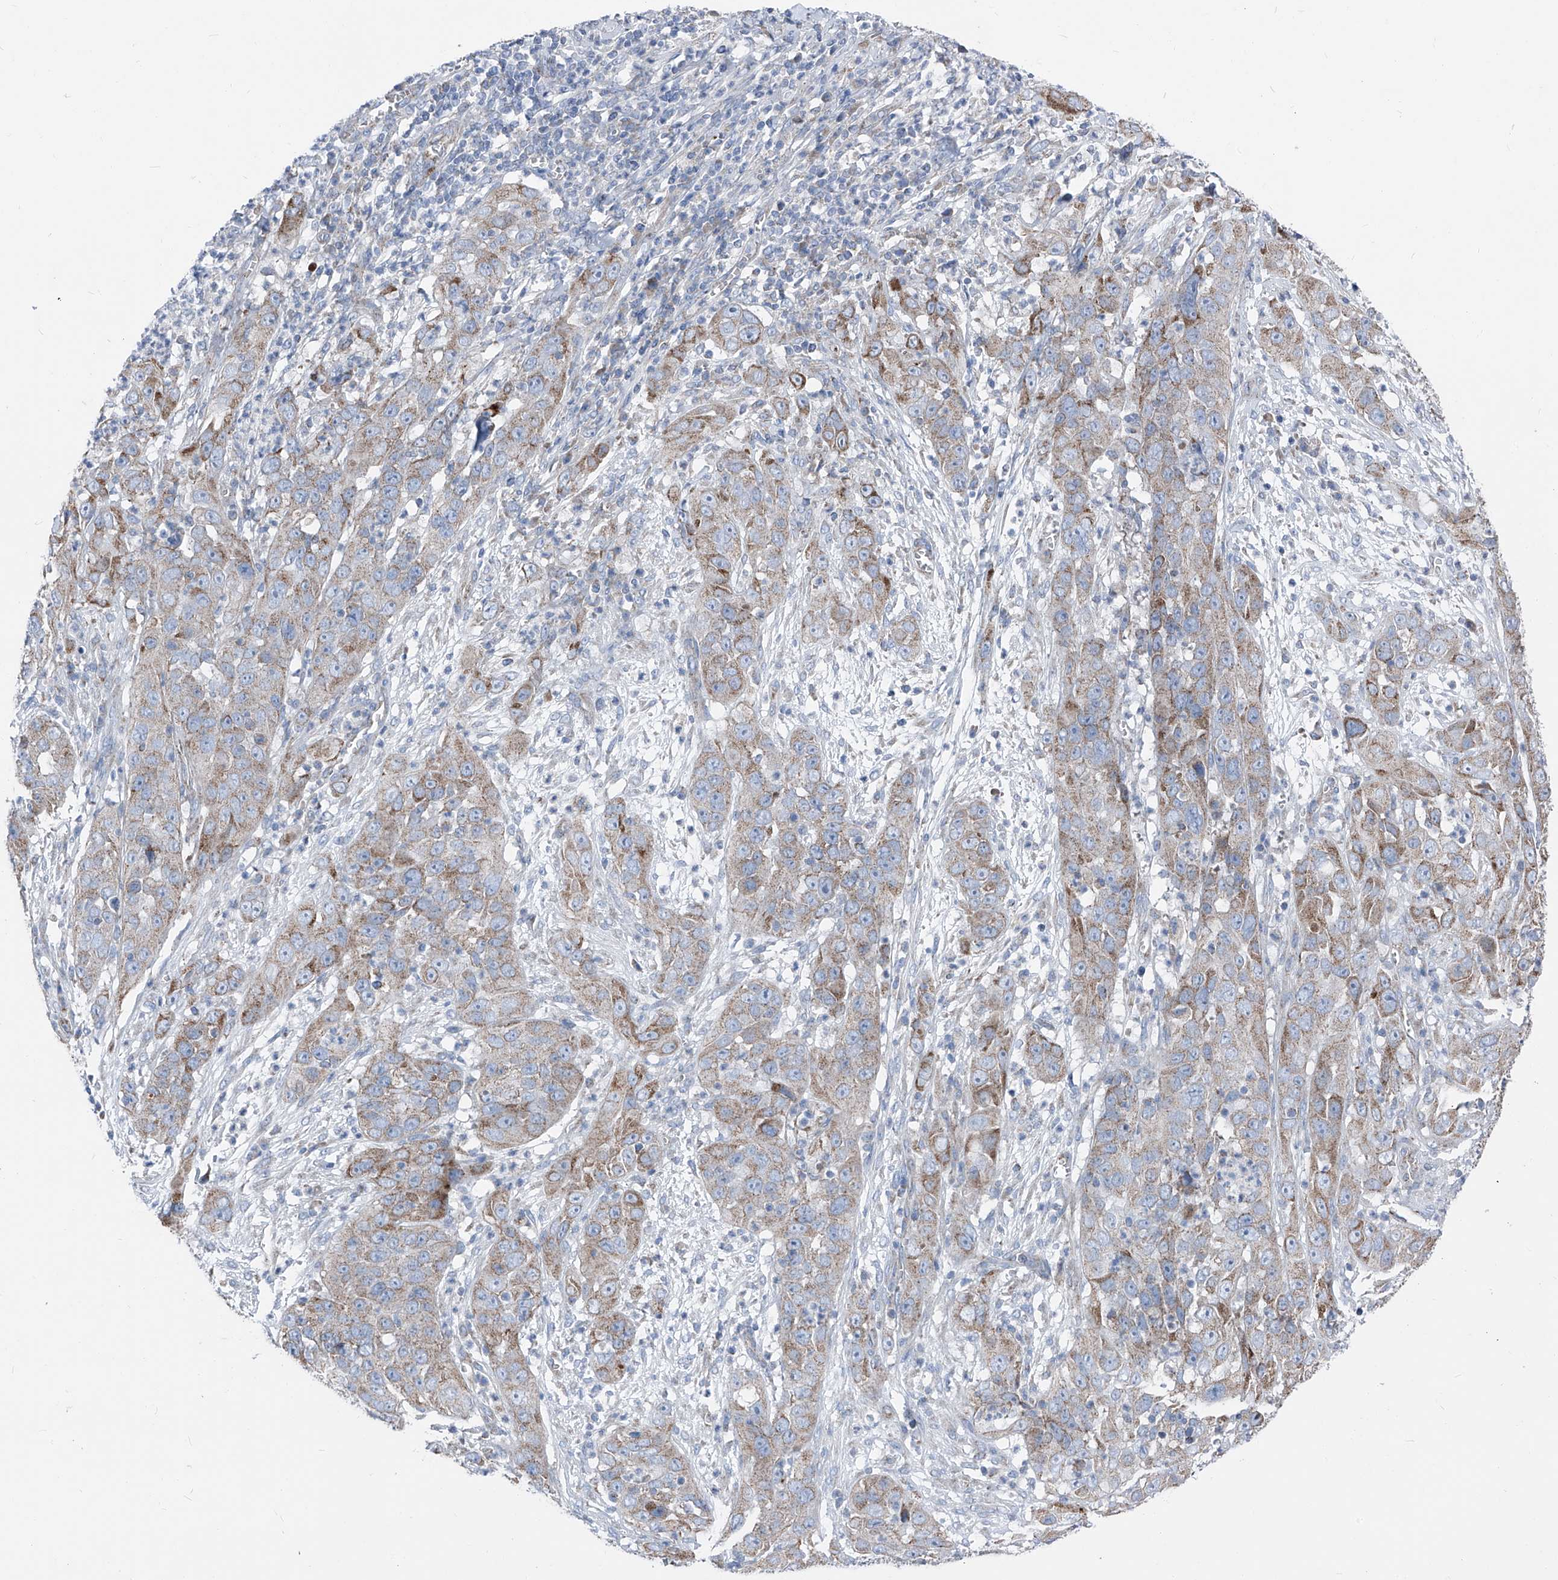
{"staining": {"intensity": "weak", "quantity": "25%-75%", "location": "cytoplasmic/membranous"}, "tissue": "cervical cancer", "cell_type": "Tumor cells", "image_type": "cancer", "snomed": [{"axis": "morphology", "description": "Squamous cell carcinoma, NOS"}, {"axis": "topography", "description": "Cervix"}], "caption": "An immunohistochemistry (IHC) photomicrograph of neoplastic tissue is shown. Protein staining in brown highlights weak cytoplasmic/membranous positivity in cervical cancer (squamous cell carcinoma) within tumor cells.", "gene": "AGPS", "patient": {"sex": "female", "age": 32}}